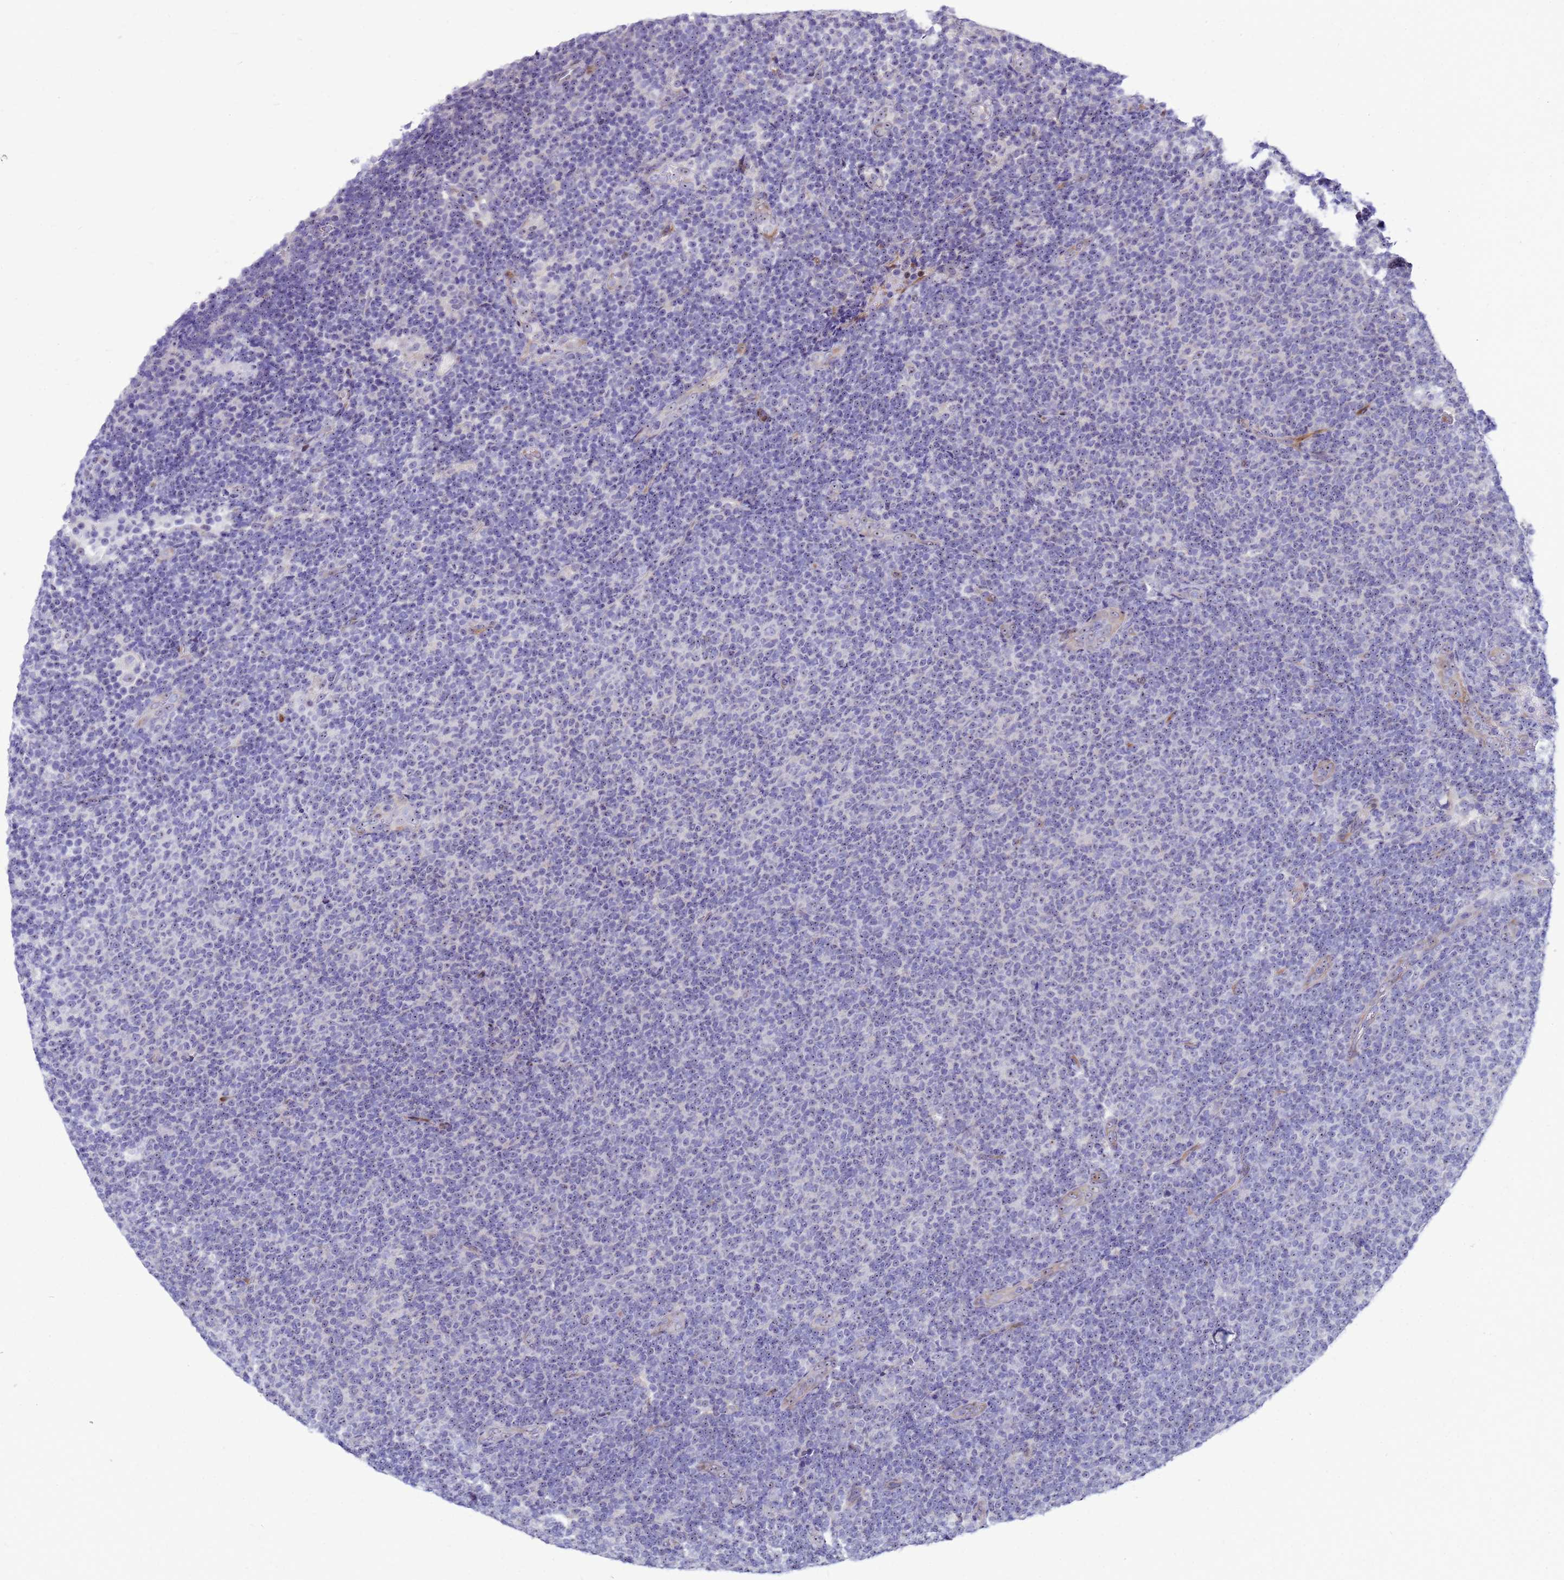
{"staining": {"intensity": "negative", "quantity": "none", "location": "none"}, "tissue": "lymphoma", "cell_type": "Tumor cells", "image_type": "cancer", "snomed": [{"axis": "morphology", "description": "Malignant lymphoma, non-Hodgkin's type, Low grade"}, {"axis": "topography", "description": "Lymph node"}], "caption": "Immunohistochemistry (IHC) of human lymphoma demonstrates no staining in tumor cells.", "gene": "RSPO1", "patient": {"sex": "male", "age": 66}}